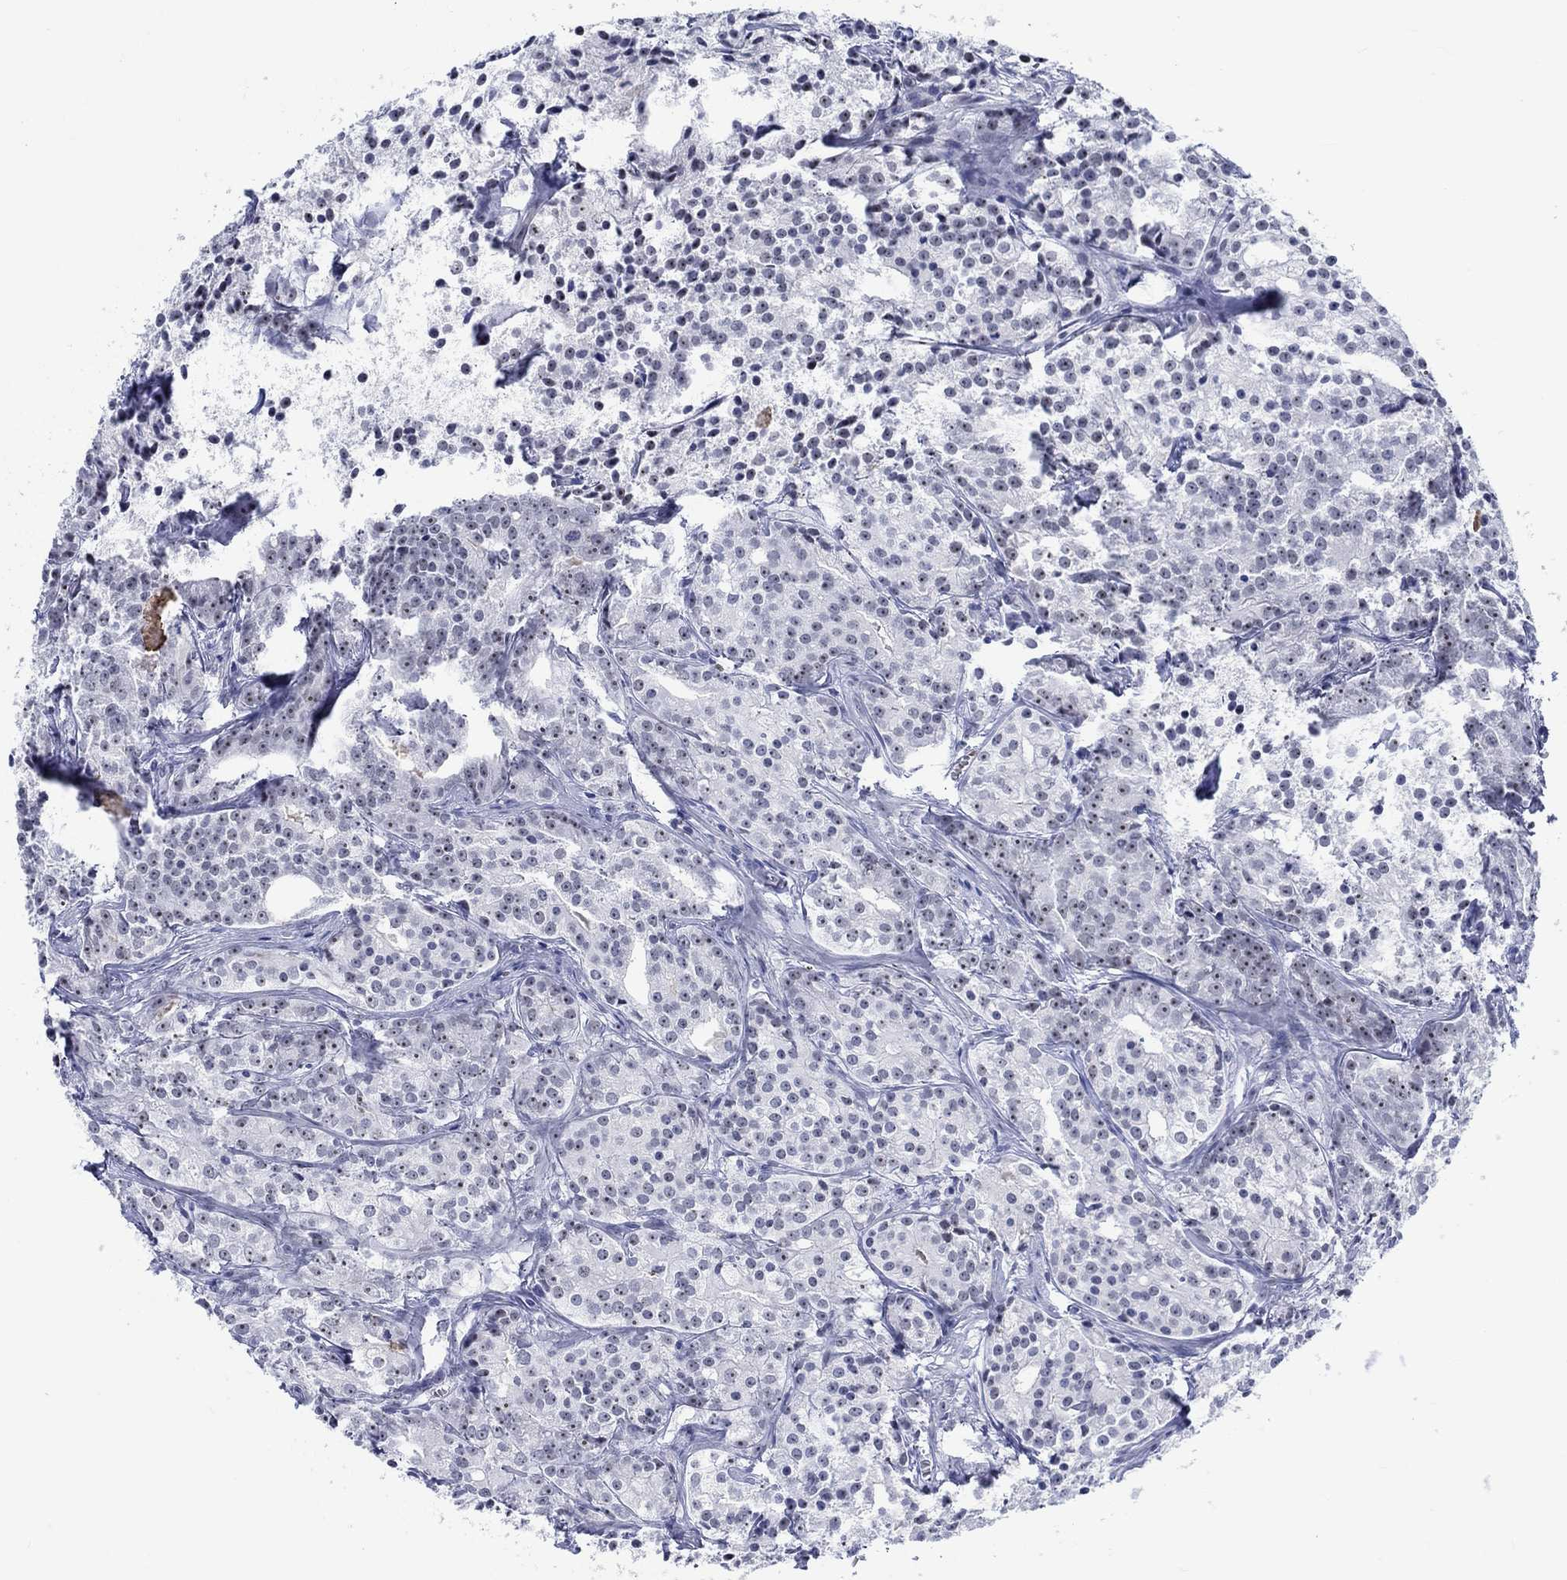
{"staining": {"intensity": "strong", "quantity": "<25%", "location": "nuclear"}, "tissue": "prostate cancer", "cell_type": "Tumor cells", "image_type": "cancer", "snomed": [{"axis": "morphology", "description": "Adenocarcinoma, Medium grade"}, {"axis": "topography", "description": "Prostate"}], "caption": "Prostate medium-grade adenocarcinoma stained with DAB (3,3'-diaminobenzidine) IHC reveals medium levels of strong nuclear expression in approximately <25% of tumor cells. (Brightfield microscopy of DAB IHC at high magnification).", "gene": "ZNF446", "patient": {"sex": "male", "age": 74}}